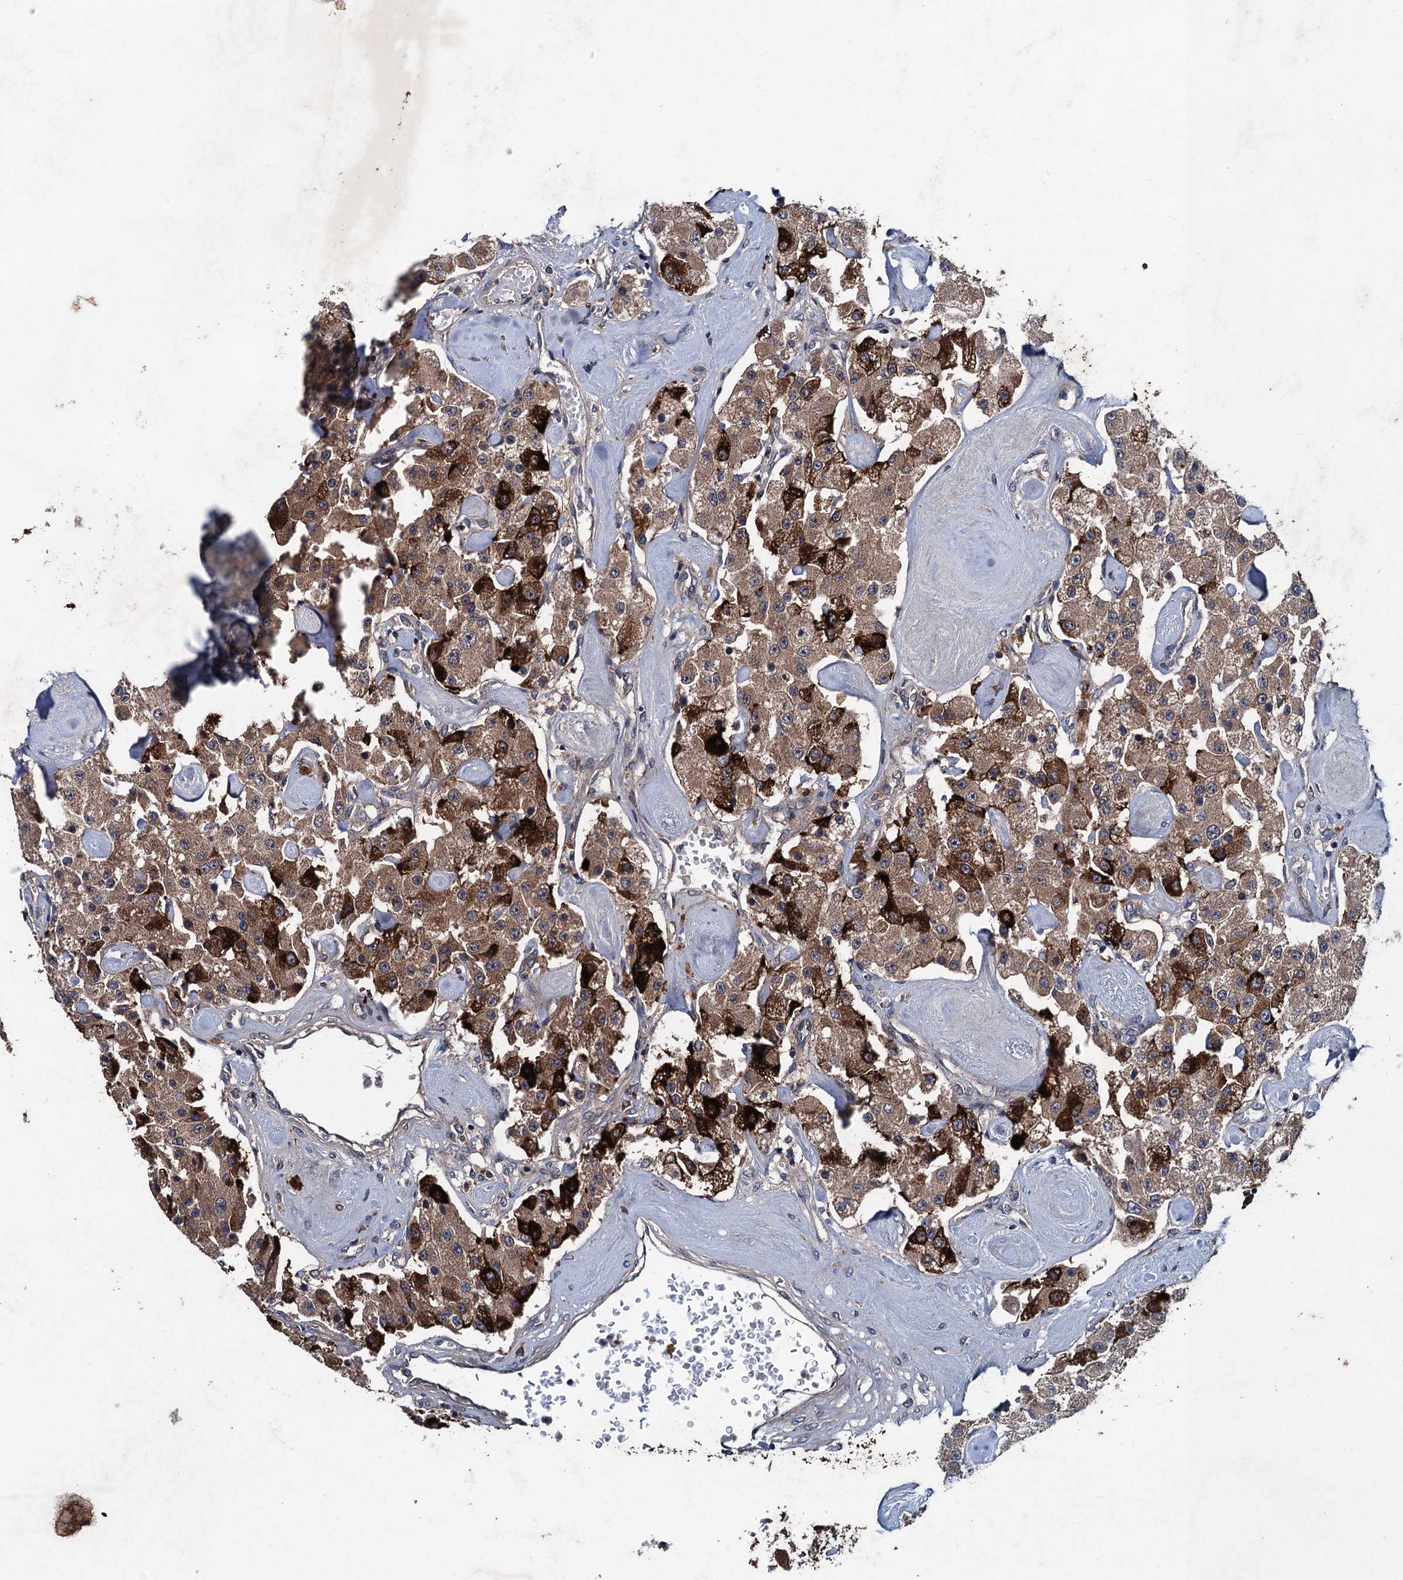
{"staining": {"intensity": "strong", "quantity": "25%-75%", "location": "cytoplasmic/membranous"}, "tissue": "carcinoid", "cell_type": "Tumor cells", "image_type": "cancer", "snomed": [{"axis": "morphology", "description": "Carcinoid, malignant, NOS"}, {"axis": "topography", "description": "Pancreas"}], "caption": "IHC micrograph of human carcinoid (malignant) stained for a protein (brown), which displays high levels of strong cytoplasmic/membranous expression in about 25%-75% of tumor cells.", "gene": "BLTP3B", "patient": {"sex": "male", "age": 41}}